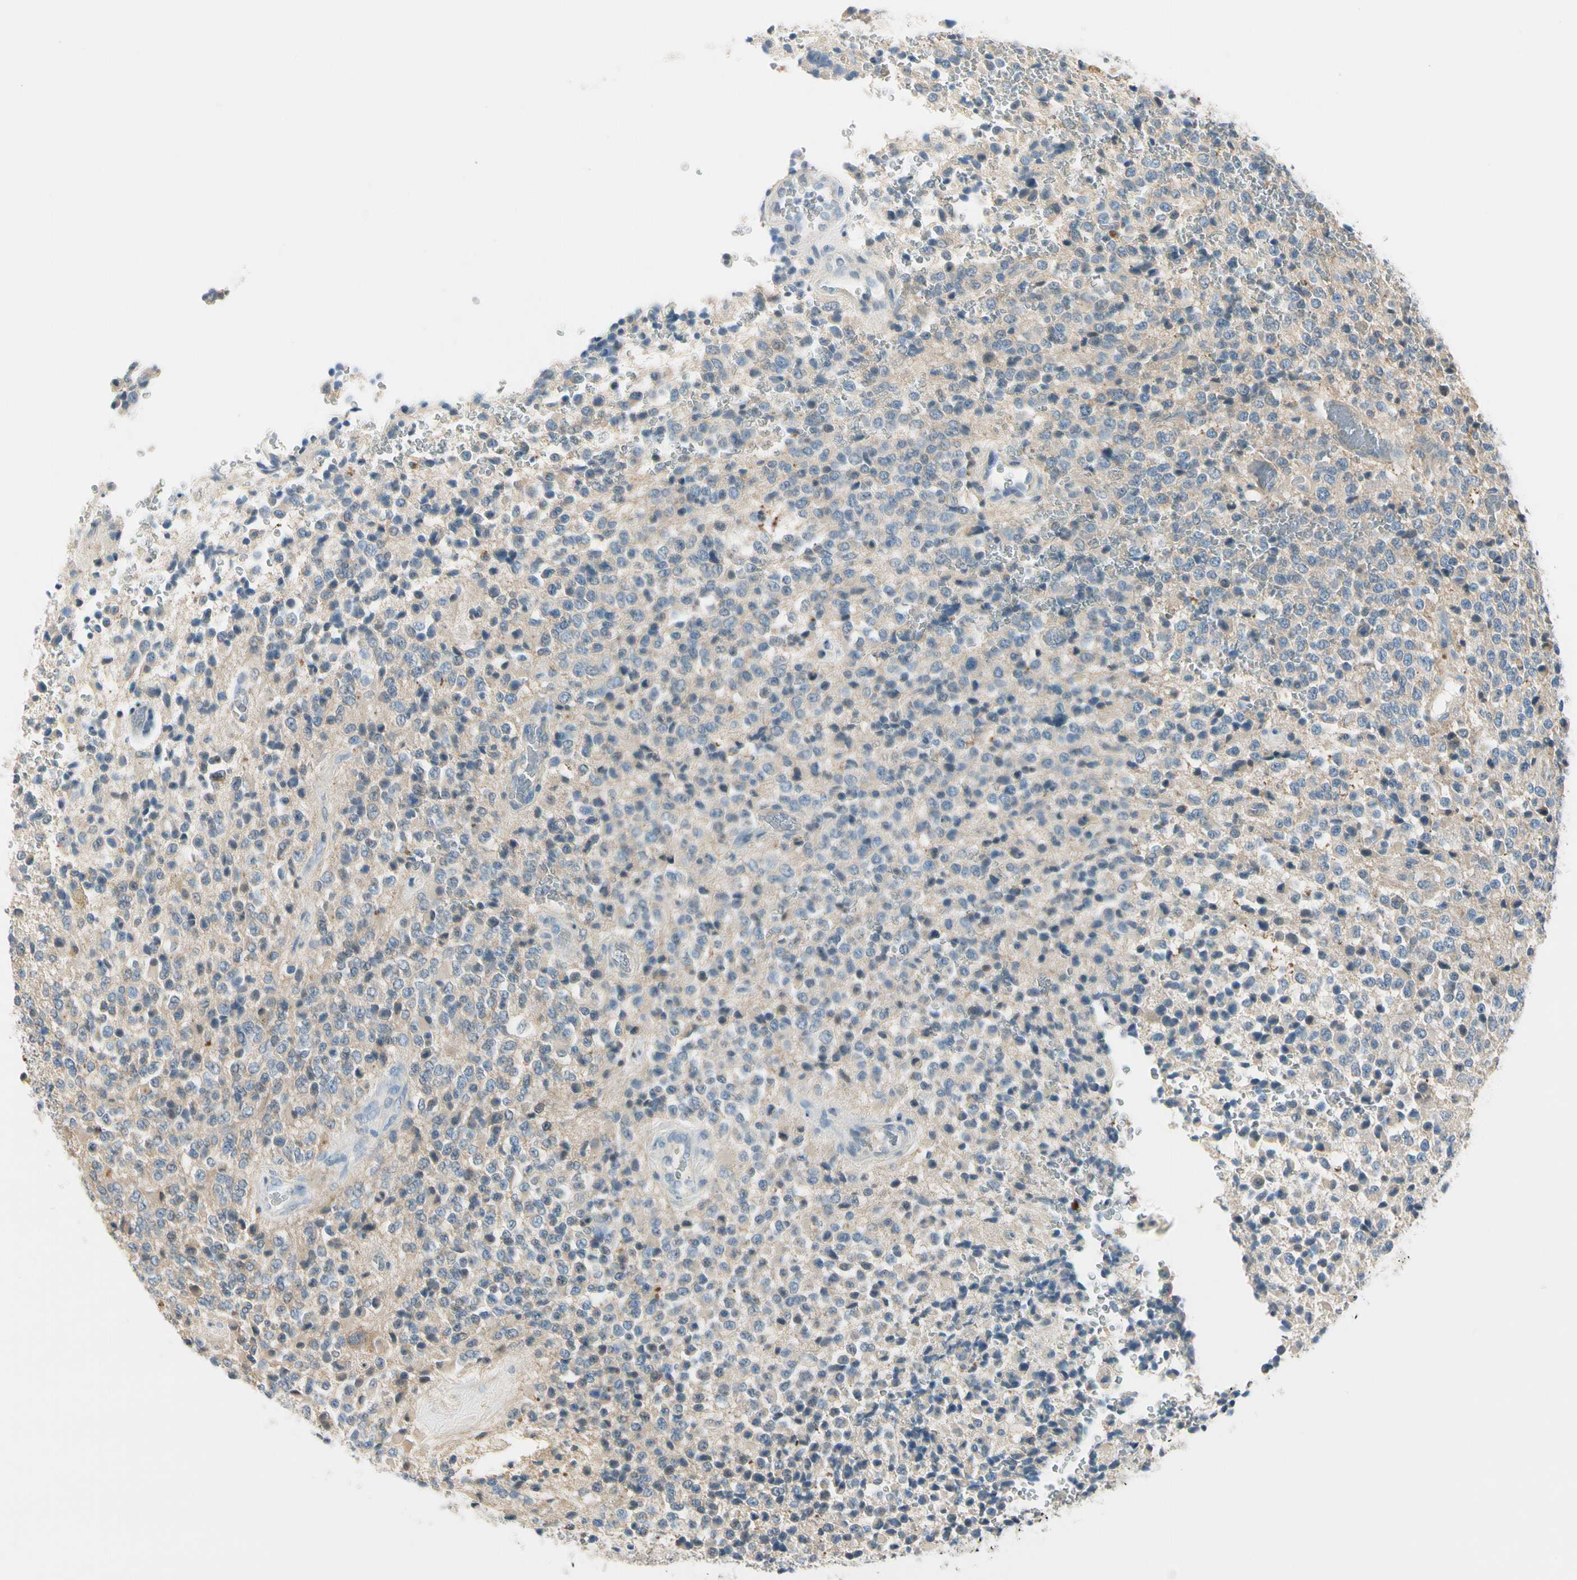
{"staining": {"intensity": "negative", "quantity": "none", "location": "none"}, "tissue": "glioma", "cell_type": "Tumor cells", "image_type": "cancer", "snomed": [{"axis": "morphology", "description": "Glioma, malignant, High grade"}, {"axis": "topography", "description": "pancreas cauda"}], "caption": "This photomicrograph is of glioma stained with immunohistochemistry (IHC) to label a protein in brown with the nuclei are counter-stained blue. There is no staining in tumor cells. The staining was performed using DAB (3,3'-diaminobenzidine) to visualize the protein expression in brown, while the nuclei were stained in blue with hematoxylin (Magnification: 20x).", "gene": "PEBP1", "patient": {"sex": "male", "age": 60}}